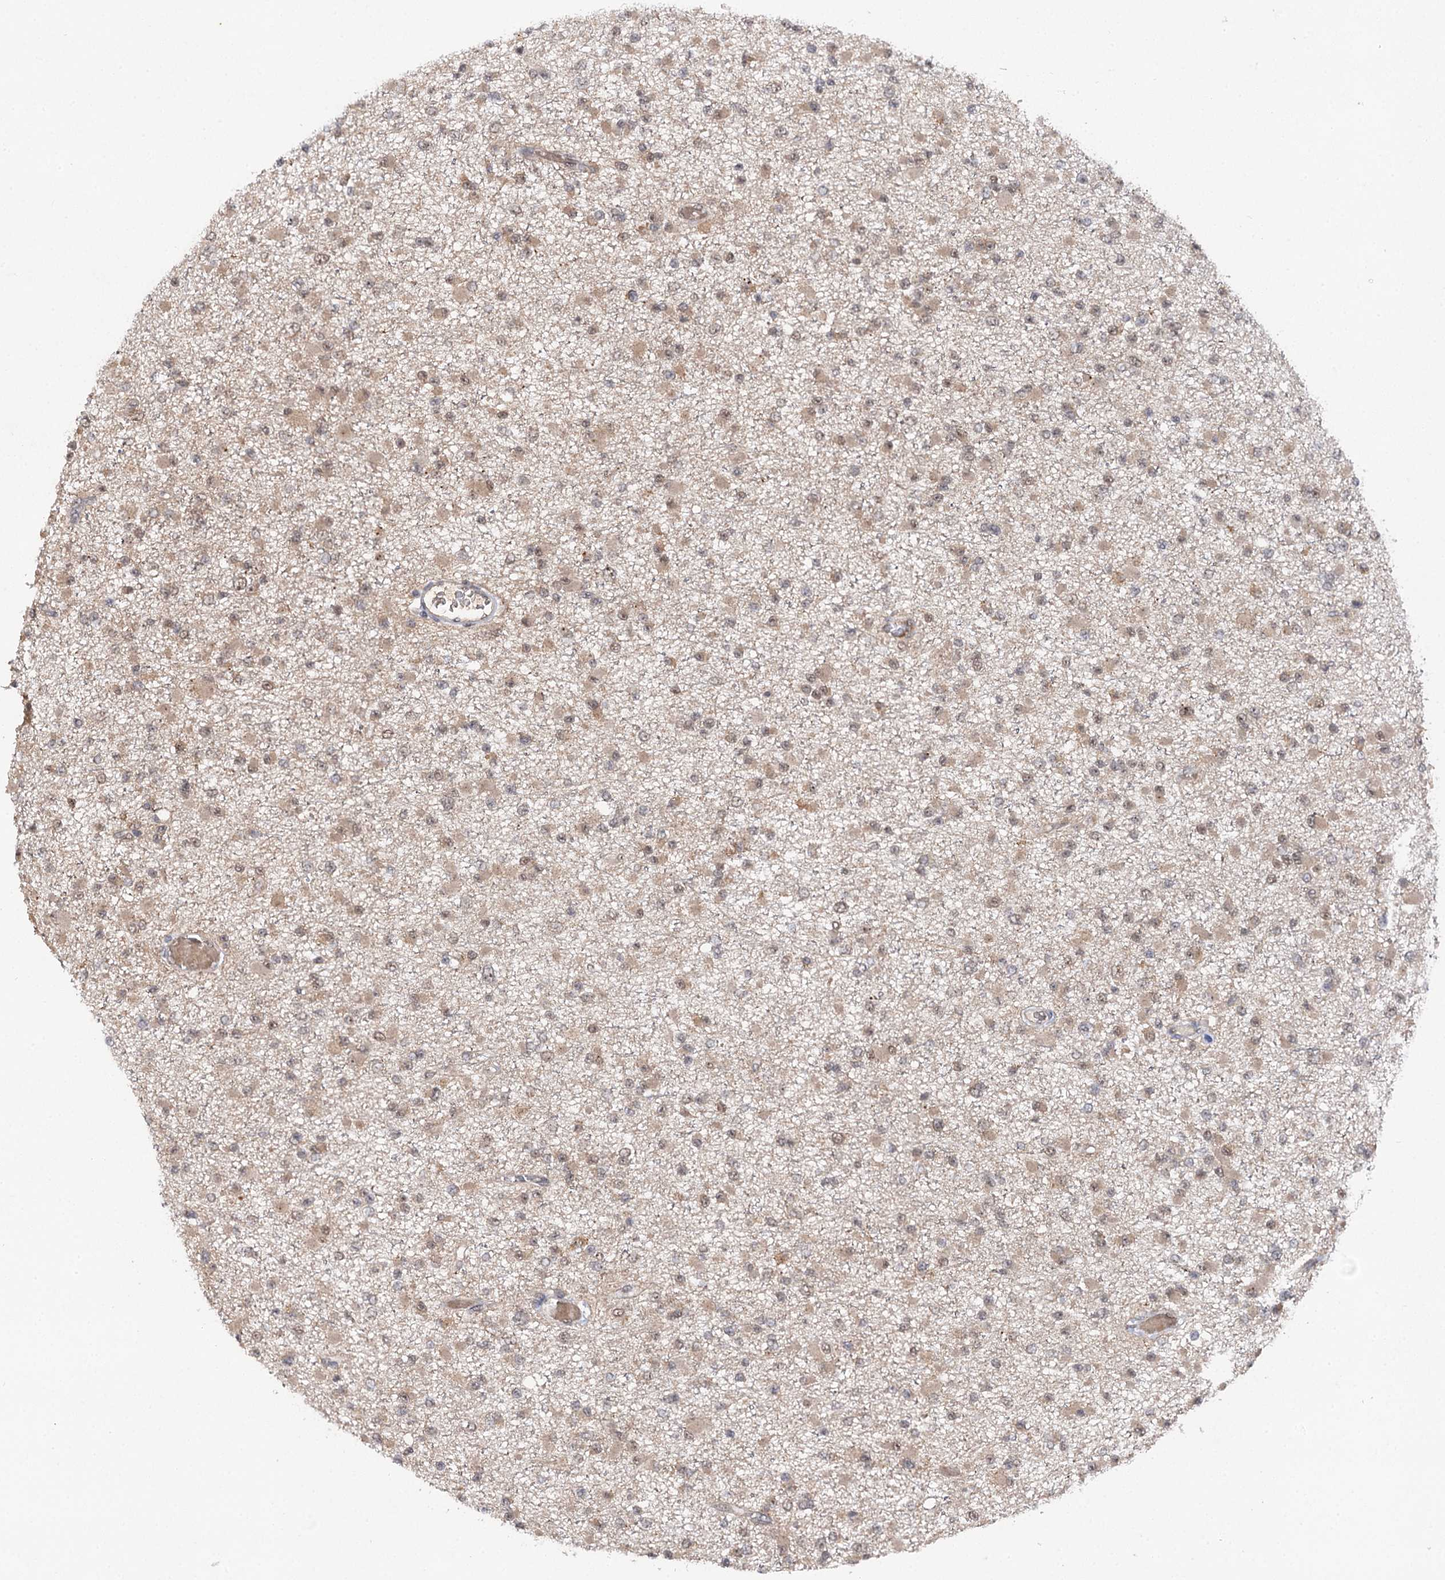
{"staining": {"intensity": "weak", "quantity": "25%-75%", "location": "cytoplasmic/membranous,nuclear"}, "tissue": "glioma", "cell_type": "Tumor cells", "image_type": "cancer", "snomed": [{"axis": "morphology", "description": "Glioma, malignant, Low grade"}, {"axis": "topography", "description": "Brain"}], "caption": "Immunohistochemical staining of malignant low-grade glioma reveals low levels of weak cytoplasmic/membranous and nuclear protein staining in about 25%-75% of tumor cells. The staining was performed using DAB (3,3'-diaminobenzidine) to visualize the protein expression in brown, while the nuclei were stained in blue with hematoxylin (Magnification: 20x).", "gene": "BUD13", "patient": {"sex": "female", "age": 22}}